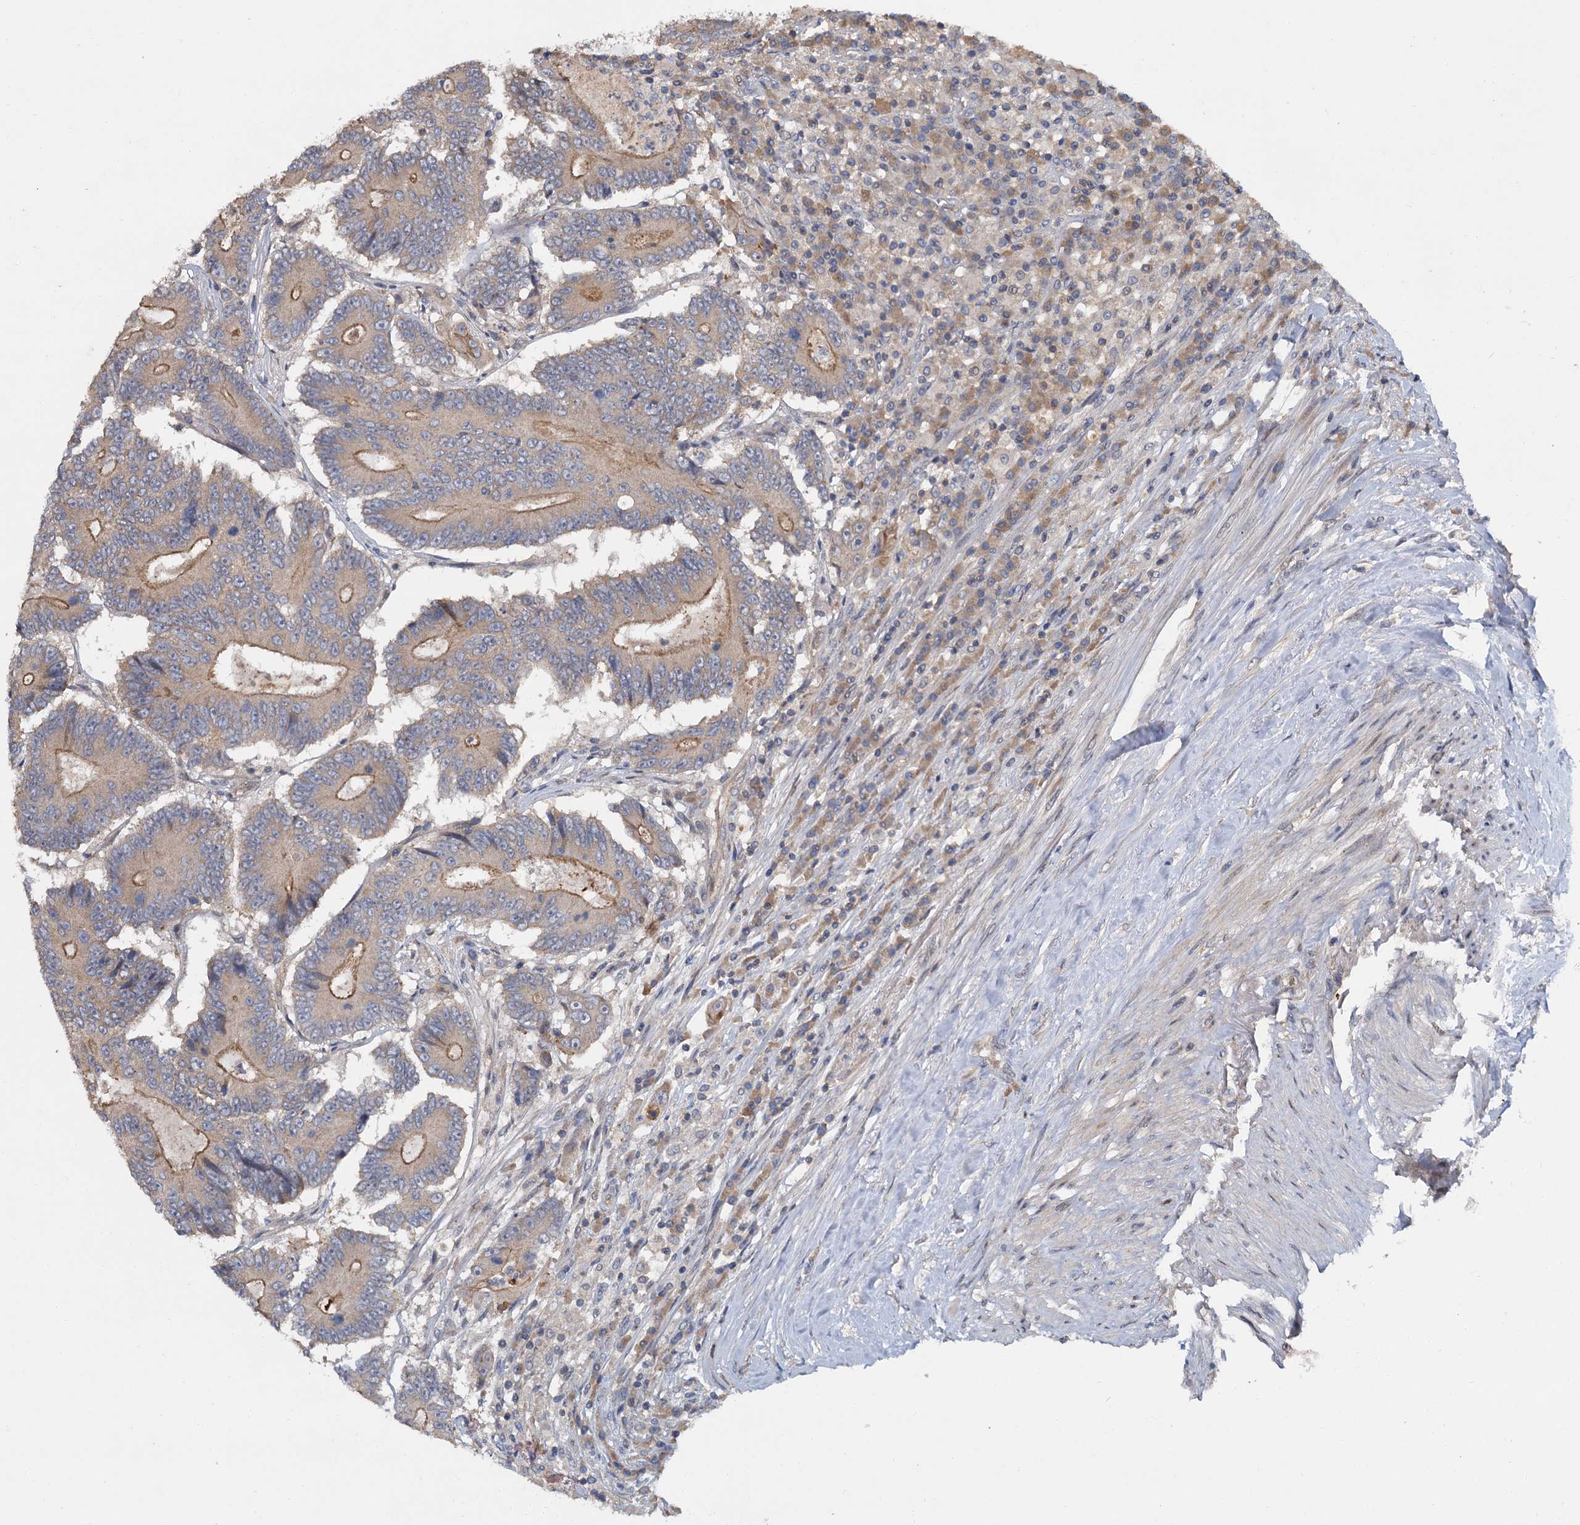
{"staining": {"intensity": "moderate", "quantity": "25%-75%", "location": "cytoplasmic/membranous"}, "tissue": "colorectal cancer", "cell_type": "Tumor cells", "image_type": "cancer", "snomed": [{"axis": "morphology", "description": "Adenocarcinoma, NOS"}, {"axis": "topography", "description": "Colon"}], "caption": "A medium amount of moderate cytoplasmic/membranous expression is appreciated in approximately 25%-75% of tumor cells in colorectal cancer tissue. The staining is performed using DAB (3,3'-diaminobenzidine) brown chromogen to label protein expression. The nuclei are counter-stained blue using hematoxylin.", "gene": "ZNF324", "patient": {"sex": "male", "age": 83}}